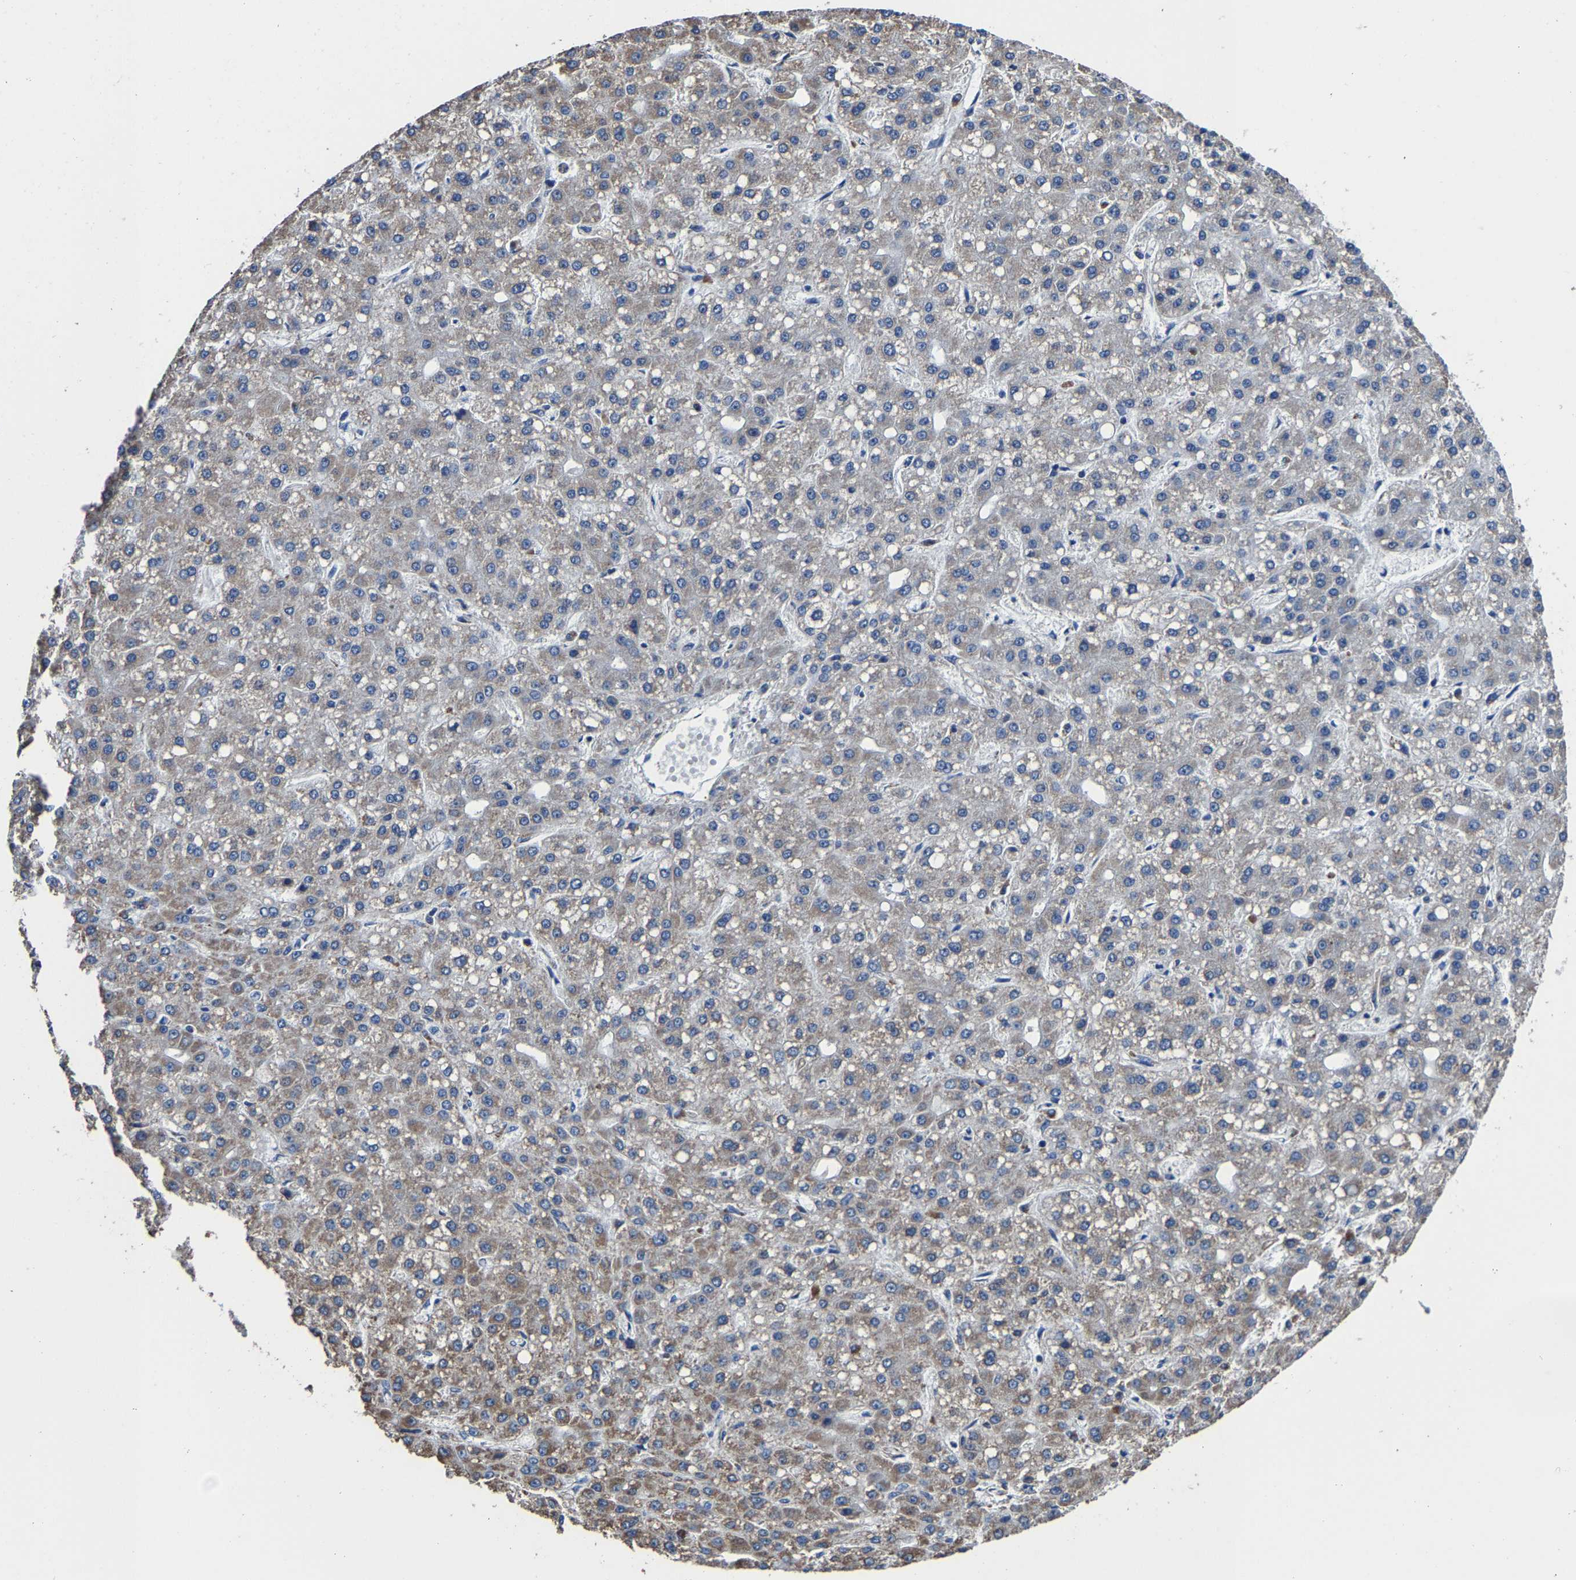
{"staining": {"intensity": "moderate", "quantity": "<25%", "location": "cytoplasmic/membranous"}, "tissue": "liver cancer", "cell_type": "Tumor cells", "image_type": "cancer", "snomed": [{"axis": "morphology", "description": "Carcinoma, Hepatocellular, NOS"}, {"axis": "topography", "description": "Liver"}], "caption": "IHC staining of hepatocellular carcinoma (liver), which reveals low levels of moderate cytoplasmic/membranous staining in about <25% of tumor cells indicating moderate cytoplasmic/membranous protein staining. The staining was performed using DAB (brown) for protein detection and nuclei were counterstained in hematoxylin (blue).", "gene": "ZCCHC7", "patient": {"sex": "male", "age": 67}}